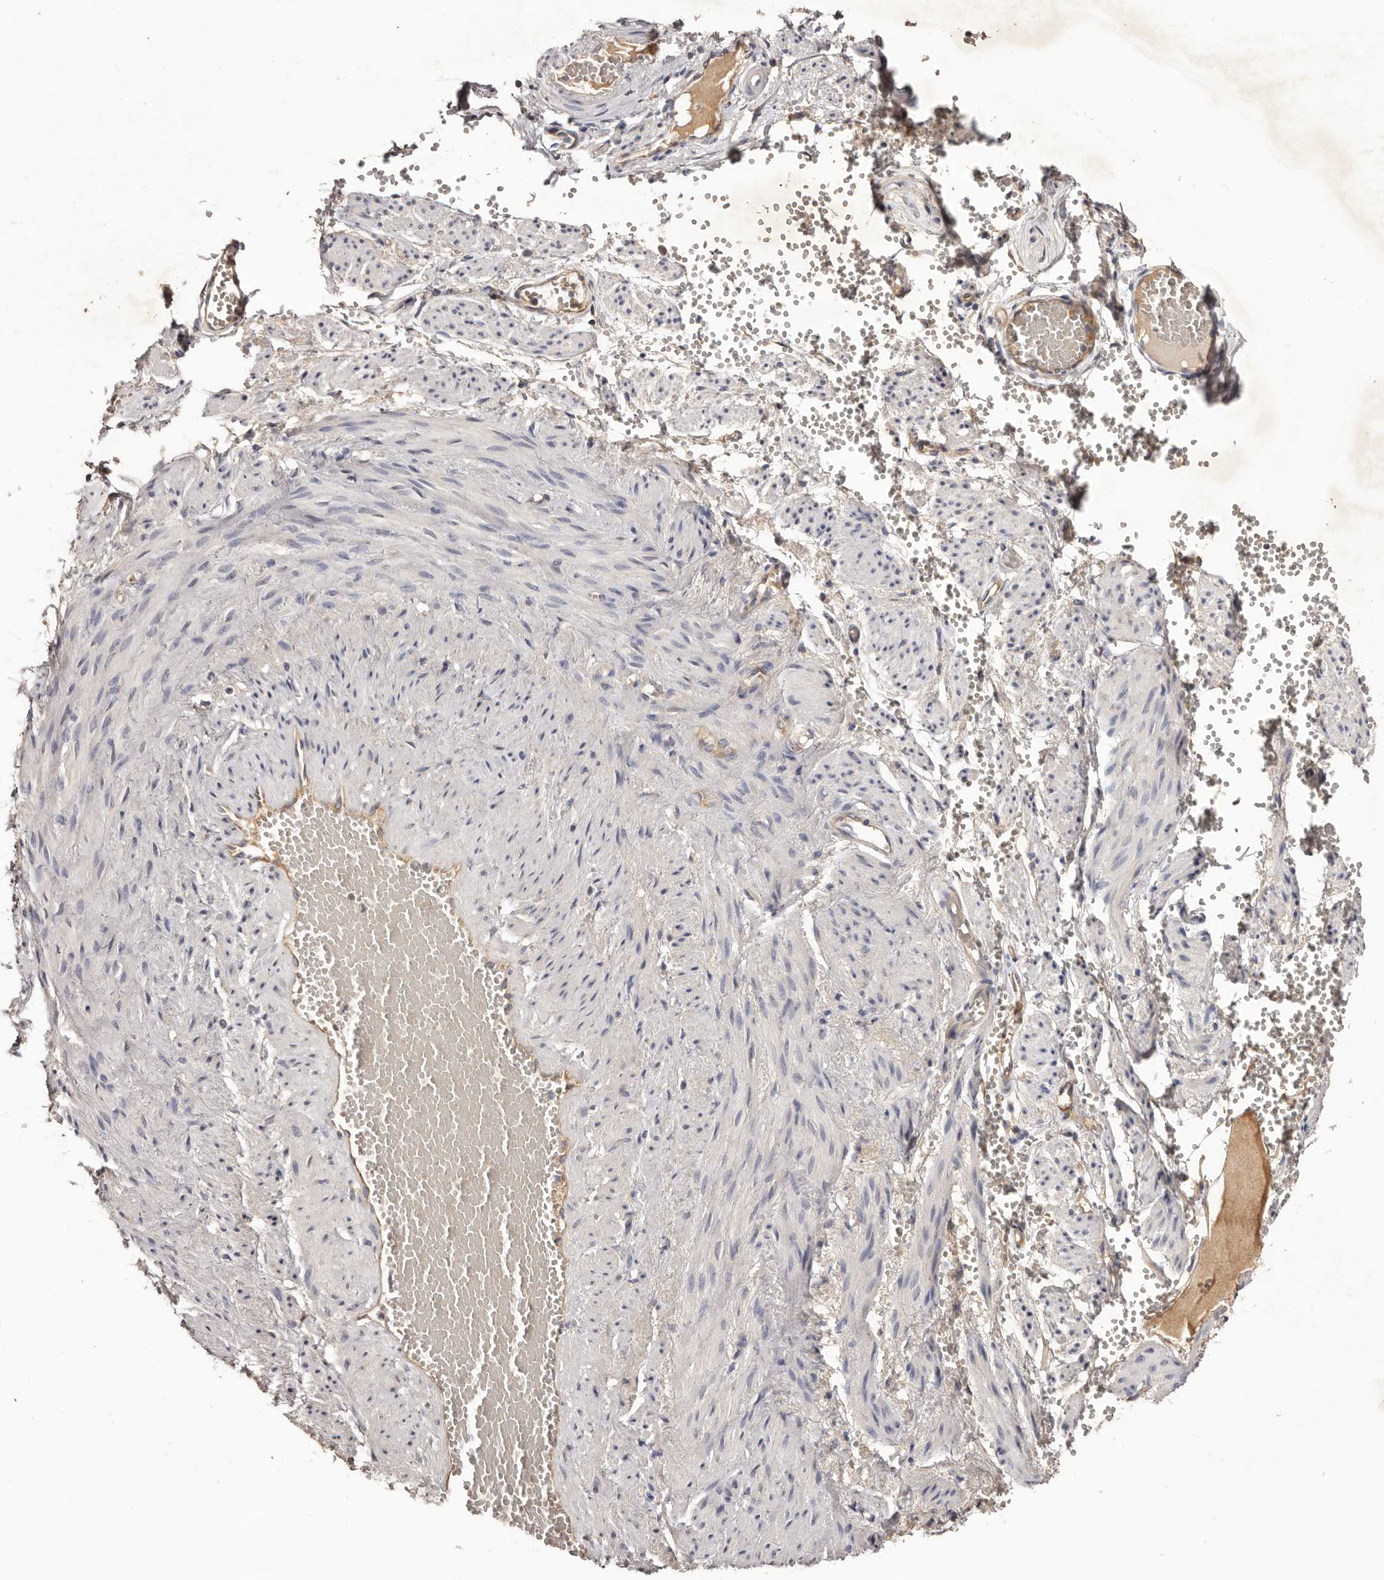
{"staining": {"intensity": "weak", "quantity": "25%-75%", "location": "cytoplasmic/membranous"}, "tissue": "adipose tissue", "cell_type": "Adipocytes", "image_type": "normal", "snomed": [{"axis": "morphology", "description": "Normal tissue, NOS"}, {"axis": "topography", "description": "Smooth muscle"}, {"axis": "topography", "description": "Peripheral nerve tissue"}], "caption": "A low amount of weak cytoplasmic/membranous positivity is appreciated in about 25%-75% of adipocytes in unremarkable adipose tissue. Immunohistochemistry (ihc) stains the protein in brown and the nuclei are stained blue.", "gene": "LTV1", "patient": {"sex": "female", "age": 39}}